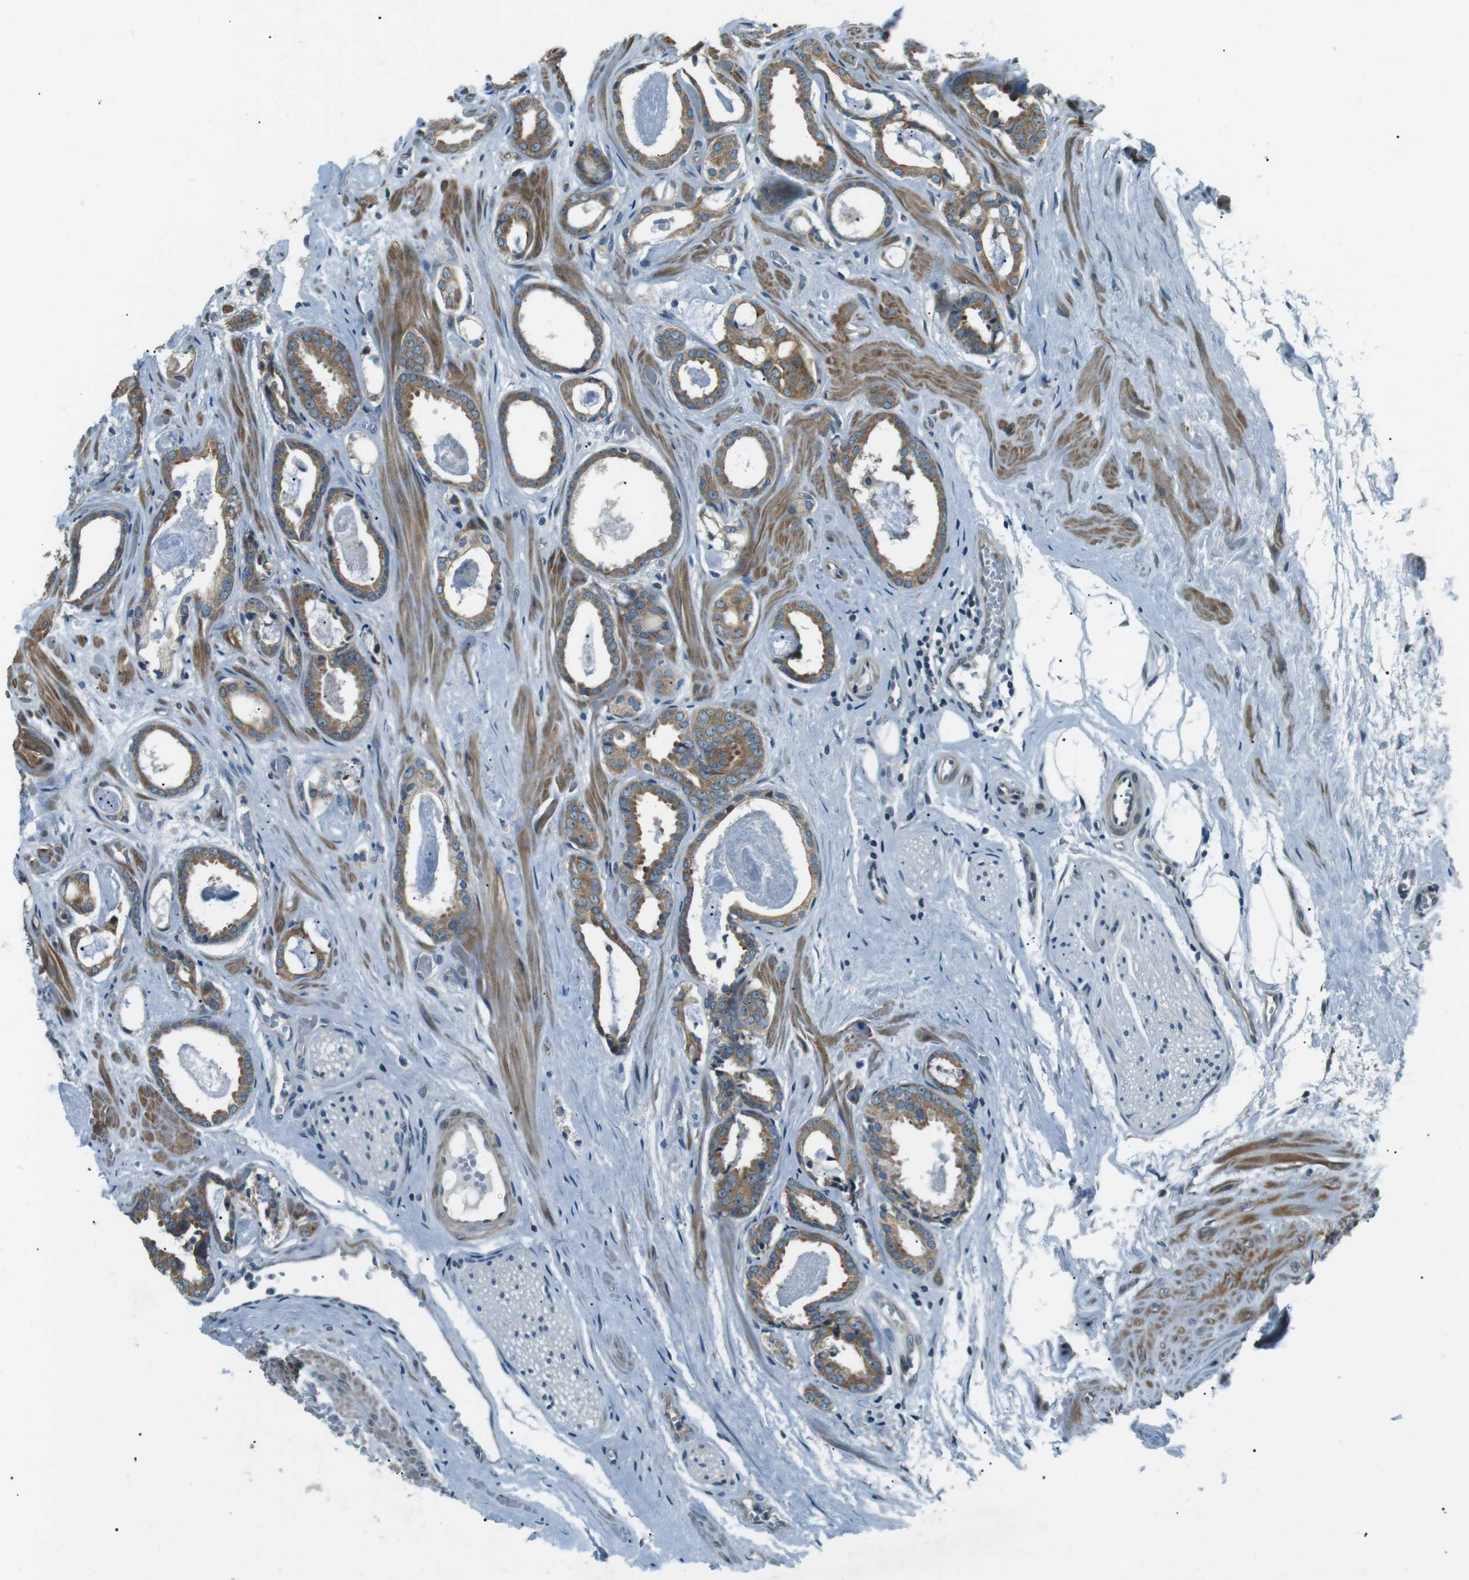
{"staining": {"intensity": "moderate", "quantity": ">75%", "location": "cytoplasmic/membranous"}, "tissue": "prostate cancer", "cell_type": "Tumor cells", "image_type": "cancer", "snomed": [{"axis": "morphology", "description": "Adenocarcinoma, Low grade"}, {"axis": "topography", "description": "Prostate"}], "caption": "Moderate cytoplasmic/membranous expression is present in about >75% of tumor cells in prostate cancer (adenocarcinoma (low-grade)).", "gene": "TMEM74", "patient": {"sex": "male", "age": 53}}